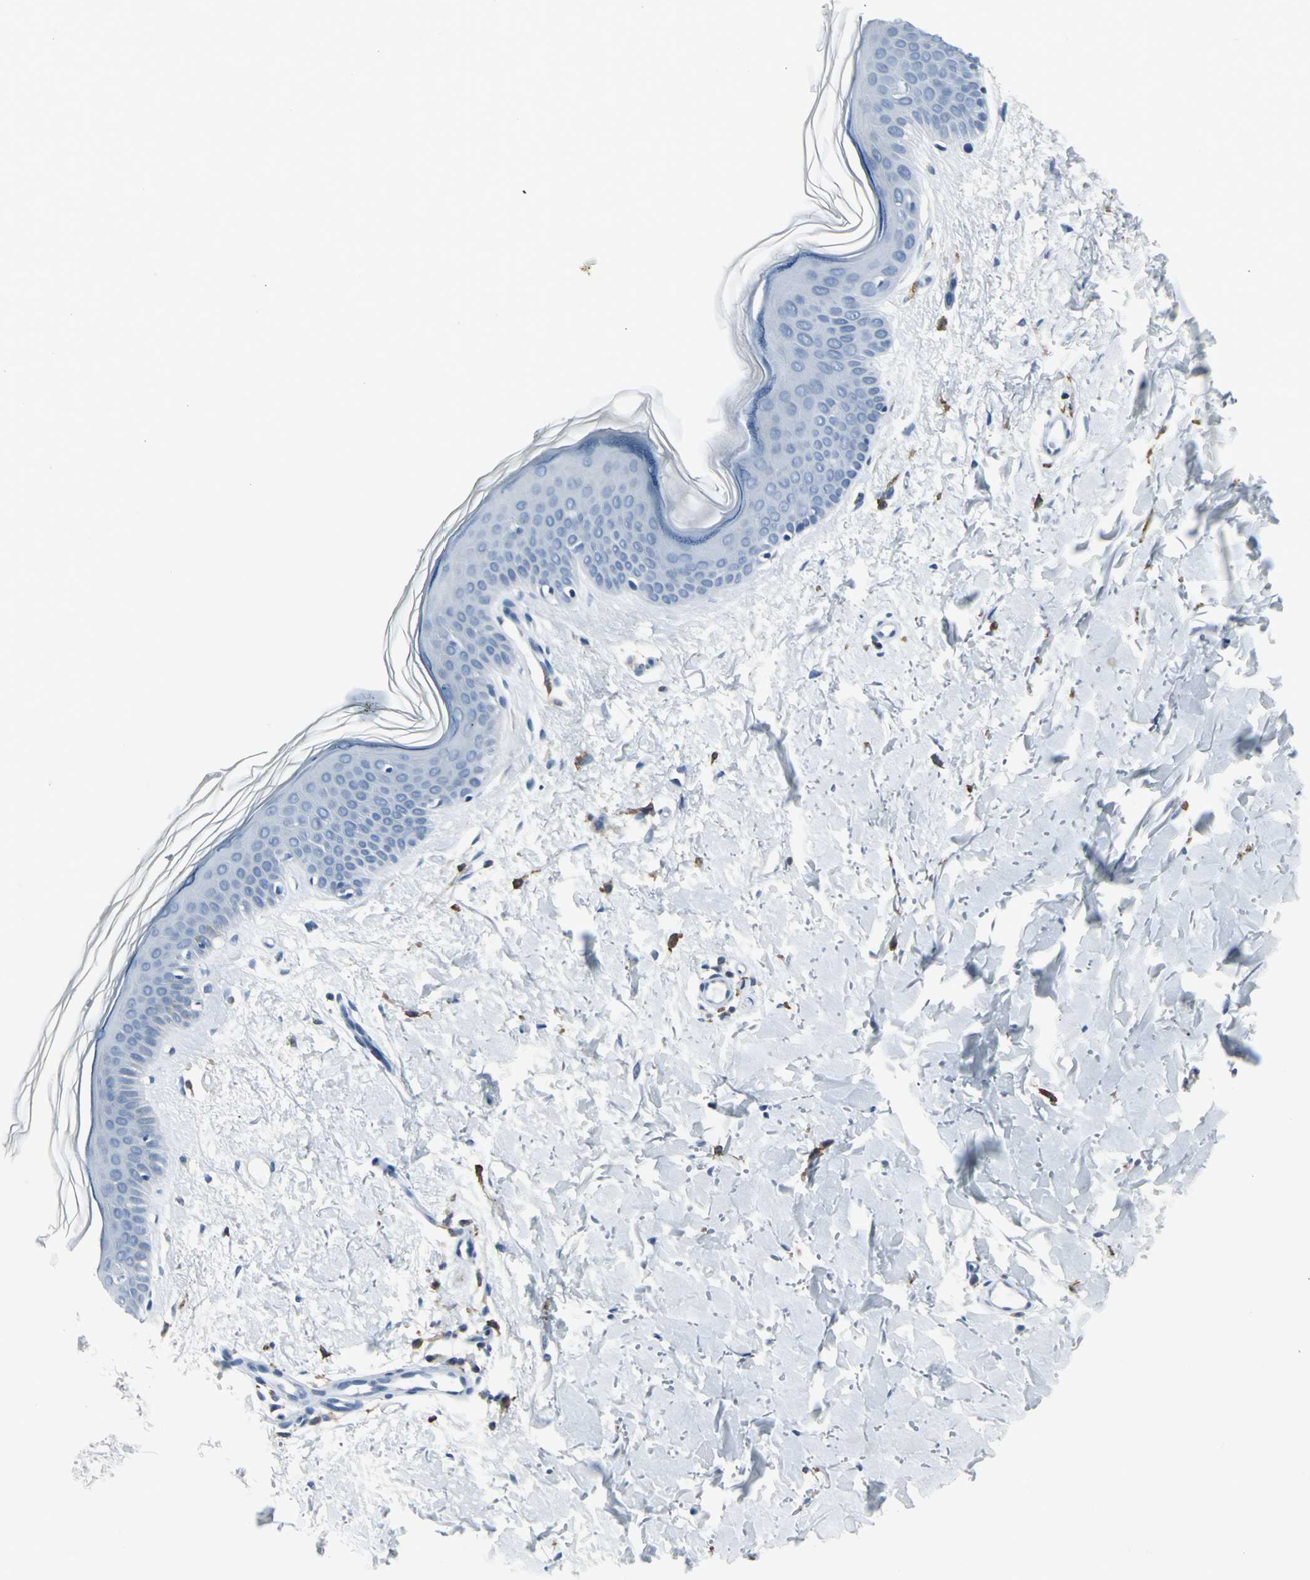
{"staining": {"intensity": "negative", "quantity": "none", "location": "none"}, "tissue": "skin", "cell_type": "Fibroblasts", "image_type": "normal", "snomed": [{"axis": "morphology", "description": "Normal tissue, NOS"}, {"axis": "topography", "description": "Skin"}], "caption": "Histopathology image shows no significant protein expression in fibroblasts of normal skin. (DAB (3,3'-diaminobenzidine) immunohistochemistry (IHC) with hematoxylin counter stain).", "gene": "IQGAP2", "patient": {"sex": "female", "age": 56}}